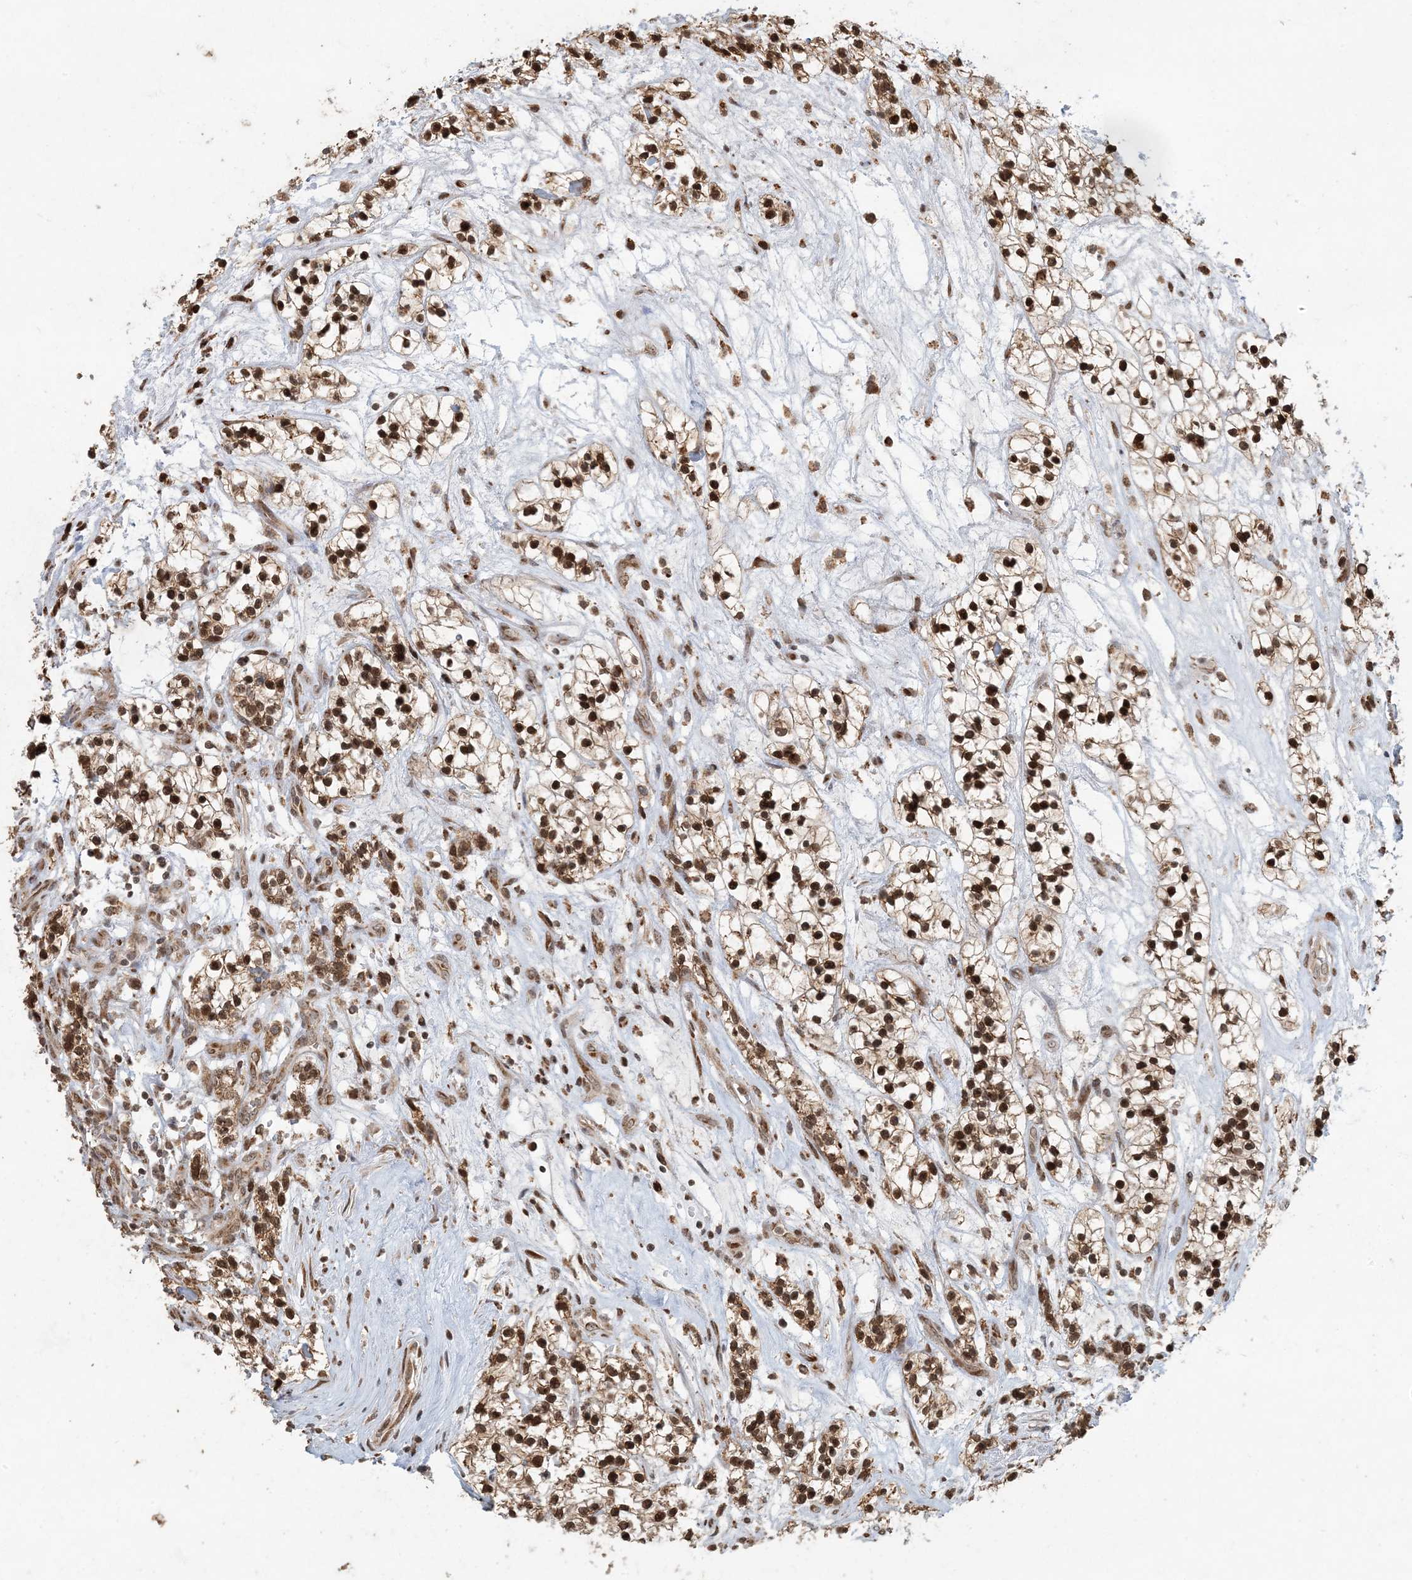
{"staining": {"intensity": "strong", "quantity": ">75%", "location": "cytoplasmic/membranous,nuclear"}, "tissue": "renal cancer", "cell_type": "Tumor cells", "image_type": "cancer", "snomed": [{"axis": "morphology", "description": "Adenocarcinoma, NOS"}, {"axis": "topography", "description": "Kidney"}], "caption": "Brown immunohistochemical staining in human renal cancer (adenocarcinoma) exhibits strong cytoplasmic/membranous and nuclear positivity in about >75% of tumor cells.", "gene": "AK9", "patient": {"sex": "female", "age": 57}}